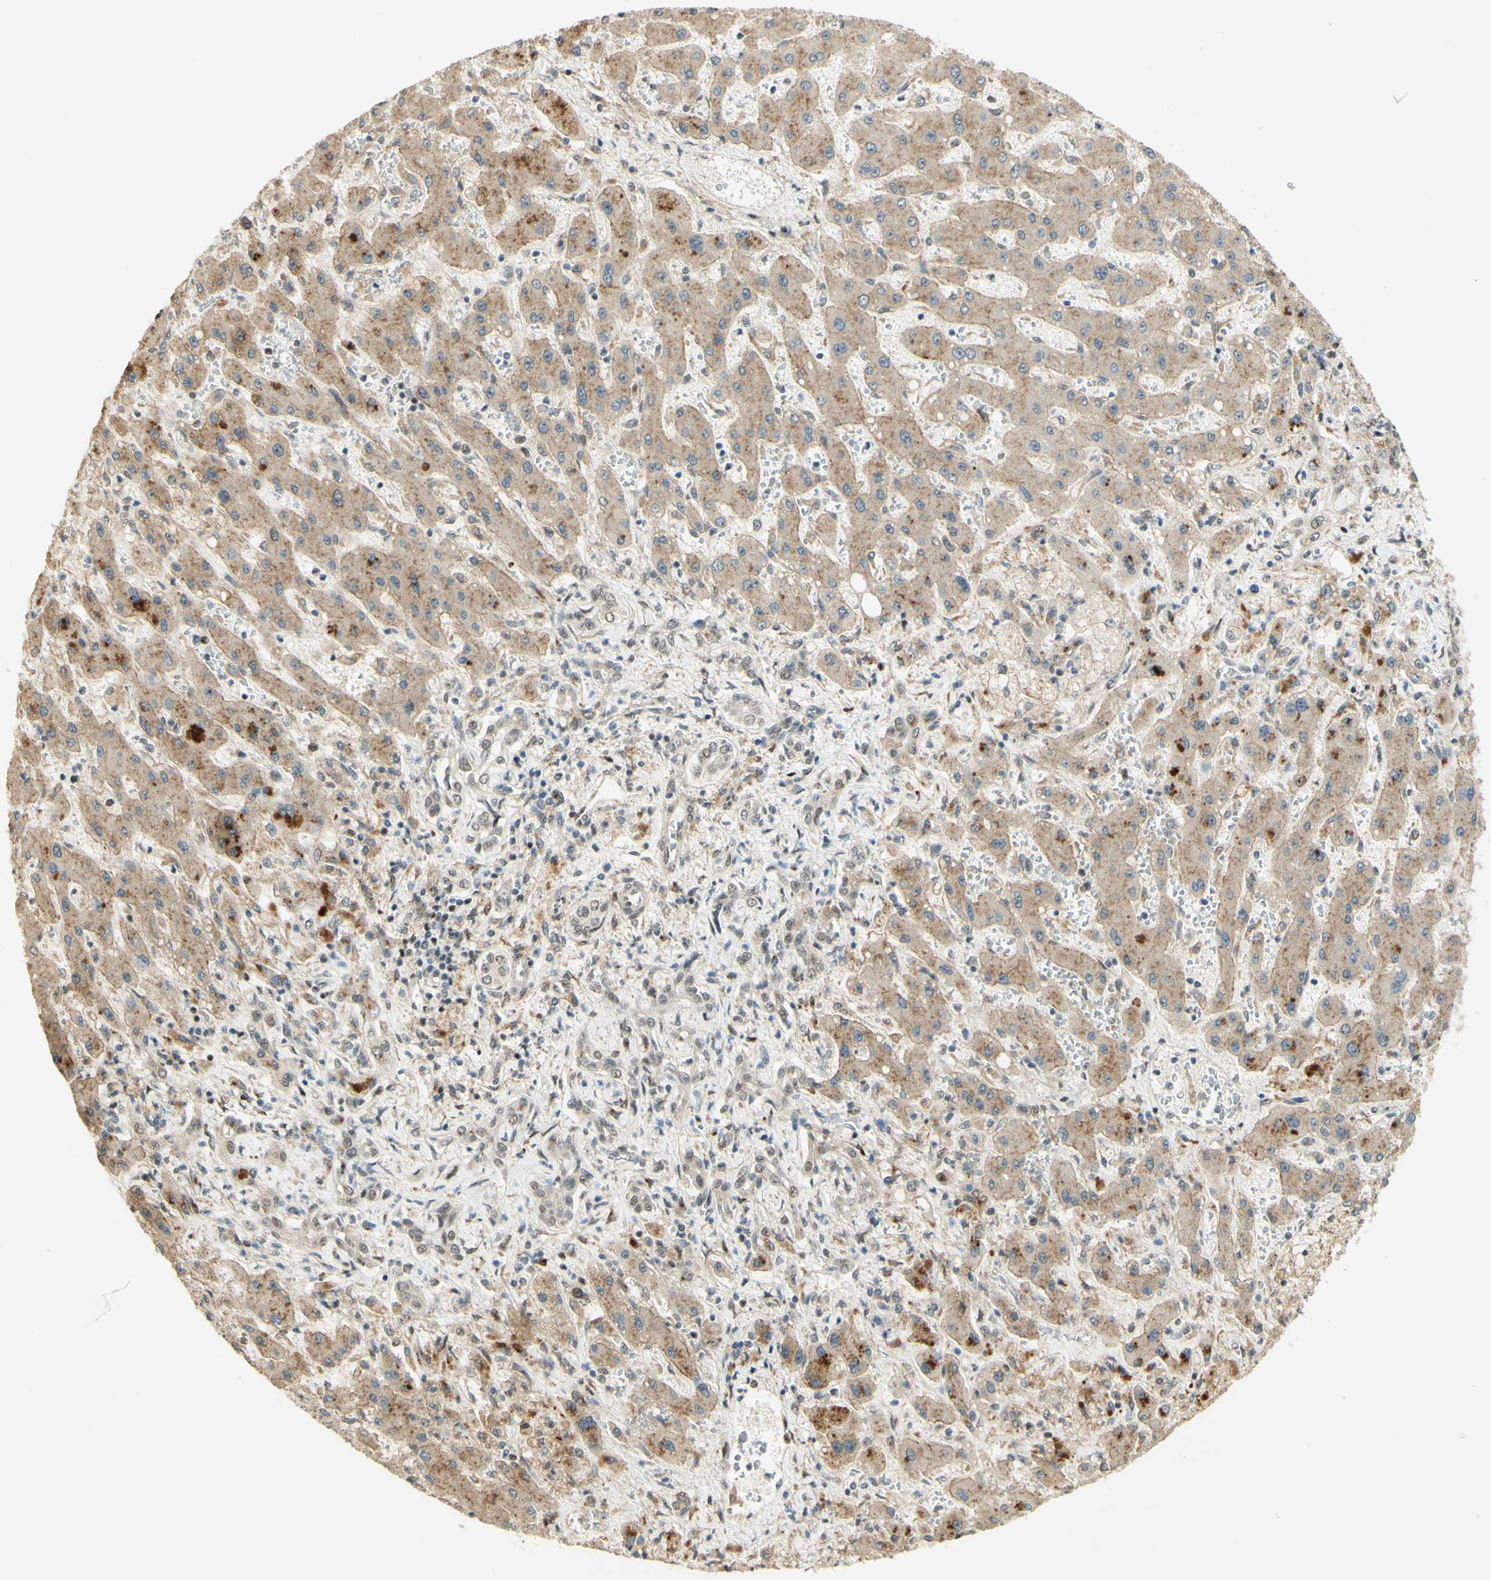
{"staining": {"intensity": "moderate", "quantity": "25%-75%", "location": "cytoplasmic/membranous"}, "tissue": "liver cancer", "cell_type": "Tumor cells", "image_type": "cancer", "snomed": [{"axis": "morphology", "description": "Cholangiocarcinoma"}, {"axis": "topography", "description": "Liver"}], "caption": "Liver cancer (cholangiocarcinoma) stained for a protein (brown) displays moderate cytoplasmic/membranous positive positivity in about 25%-75% of tumor cells.", "gene": "FOXP1", "patient": {"sex": "male", "age": 50}}